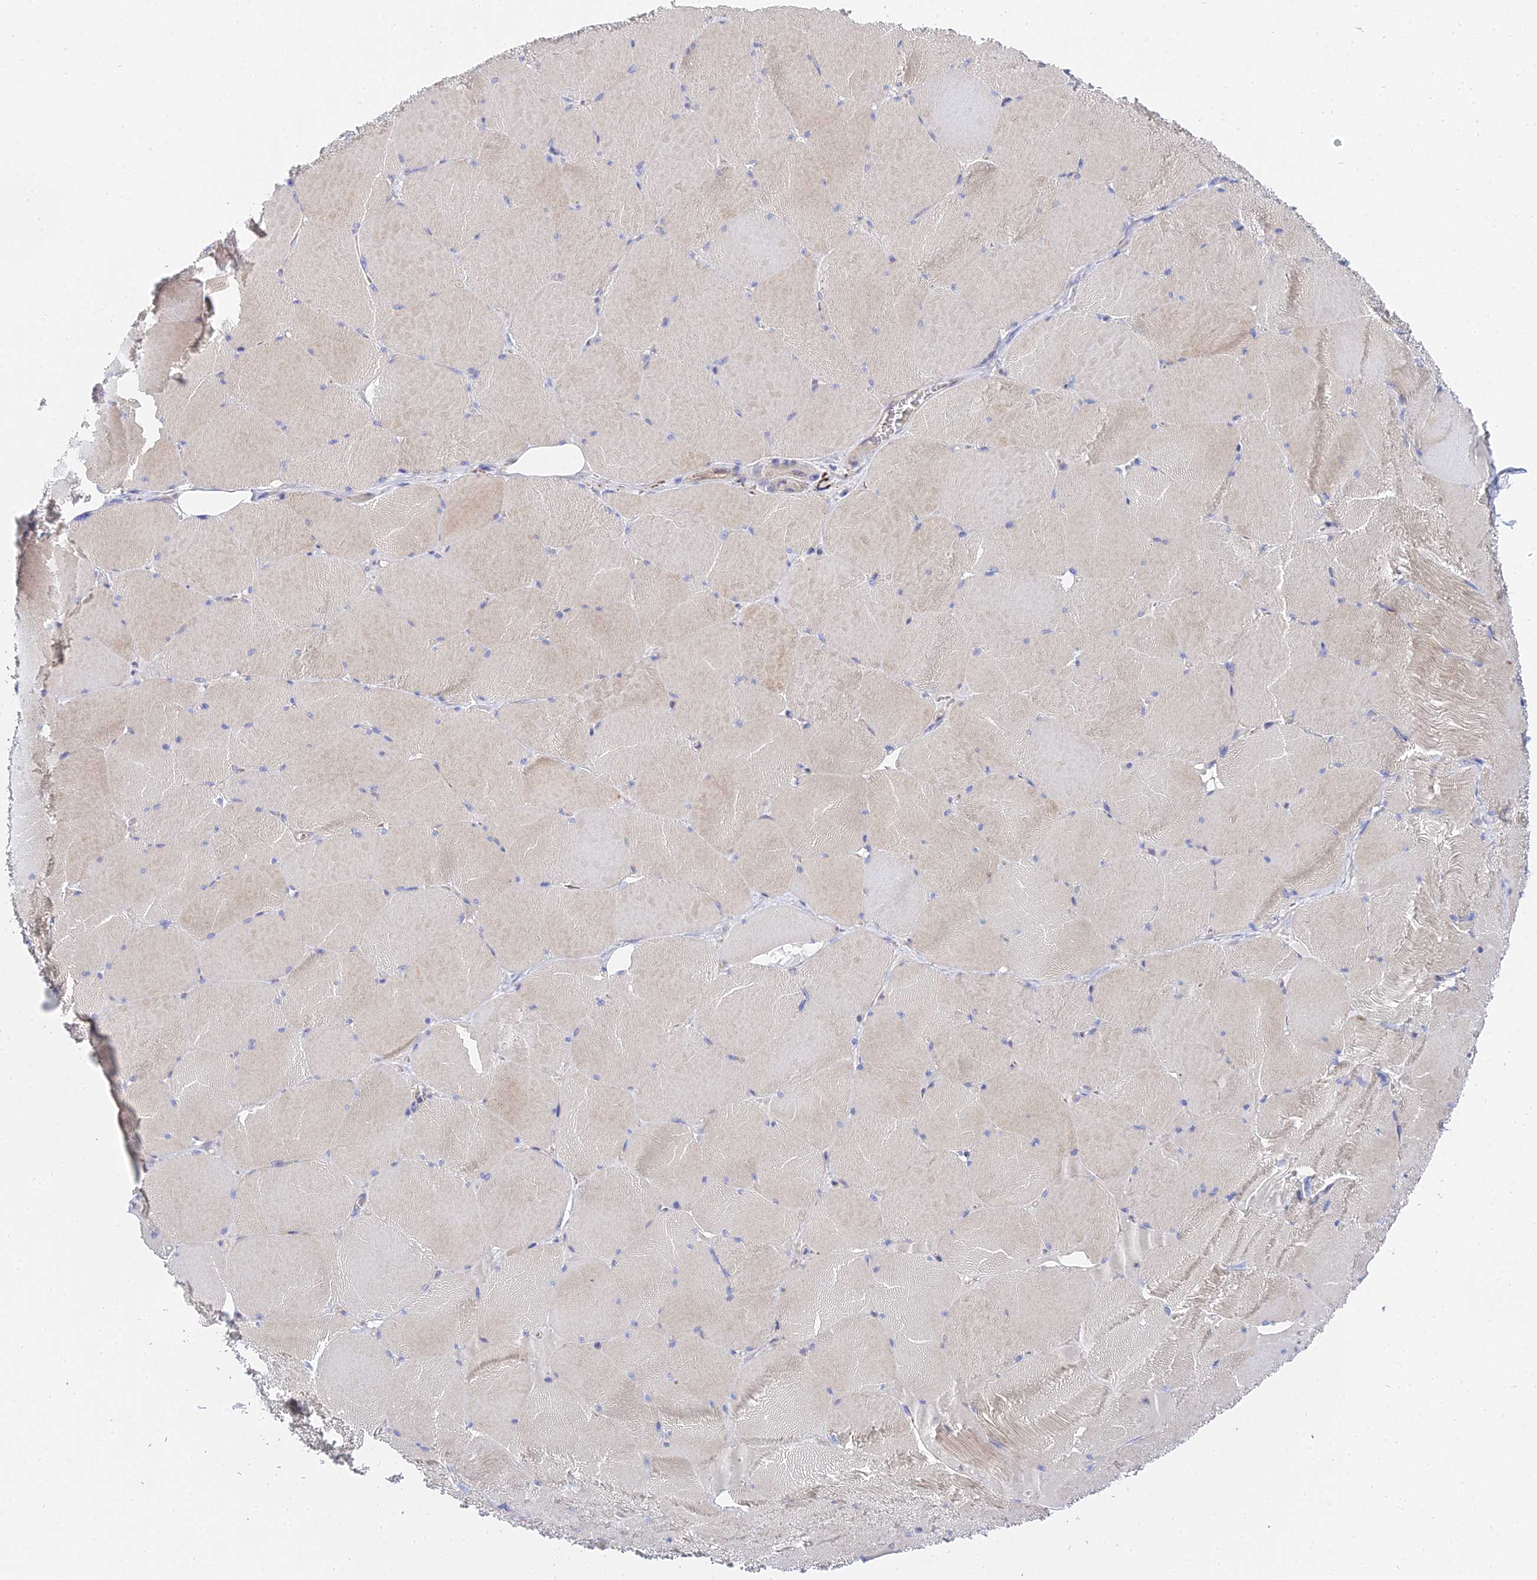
{"staining": {"intensity": "weak", "quantity": "25%-75%", "location": "cytoplasmic/membranous"}, "tissue": "skeletal muscle", "cell_type": "Myocytes", "image_type": "normal", "snomed": [{"axis": "morphology", "description": "Normal tissue, NOS"}, {"axis": "topography", "description": "Skeletal muscle"}, {"axis": "topography", "description": "Head-Neck"}], "caption": "A high-resolution photomicrograph shows immunohistochemistry (IHC) staining of normal skeletal muscle, which exhibits weak cytoplasmic/membranous positivity in about 25%-75% of myocytes.", "gene": "APOBEC3H", "patient": {"sex": "male", "age": 66}}